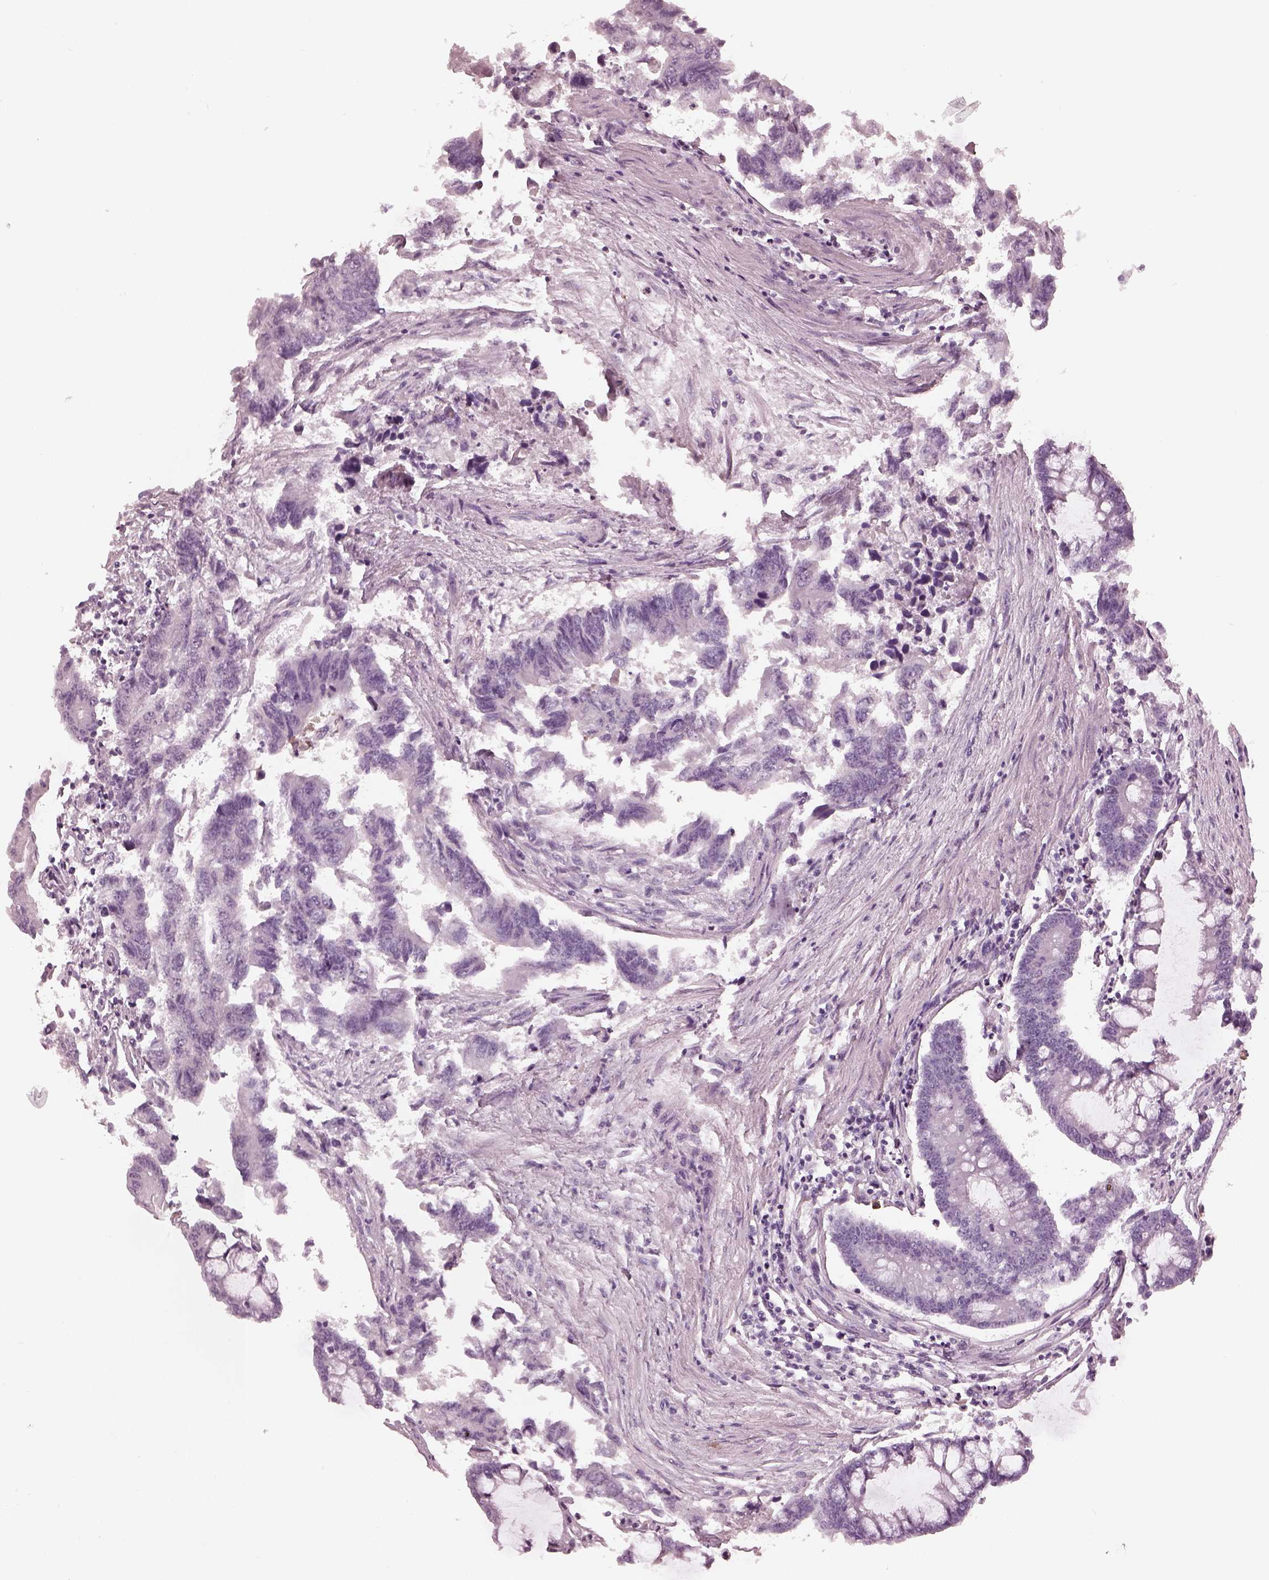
{"staining": {"intensity": "negative", "quantity": "none", "location": "none"}, "tissue": "colorectal cancer", "cell_type": "Tumor cells", "image_type": "cancer", "snomed": [{"axis": "morphology", "description": "Adenocarcinoma, NOS"}, {"axis": "topography", "description": "Colon"}], "caption": "Tumor cells are negative for protein expression in human colorectal cancer (adenocarcinoma).", "gene": "MIA", "patient": {"sex": "female", "age": 65}}